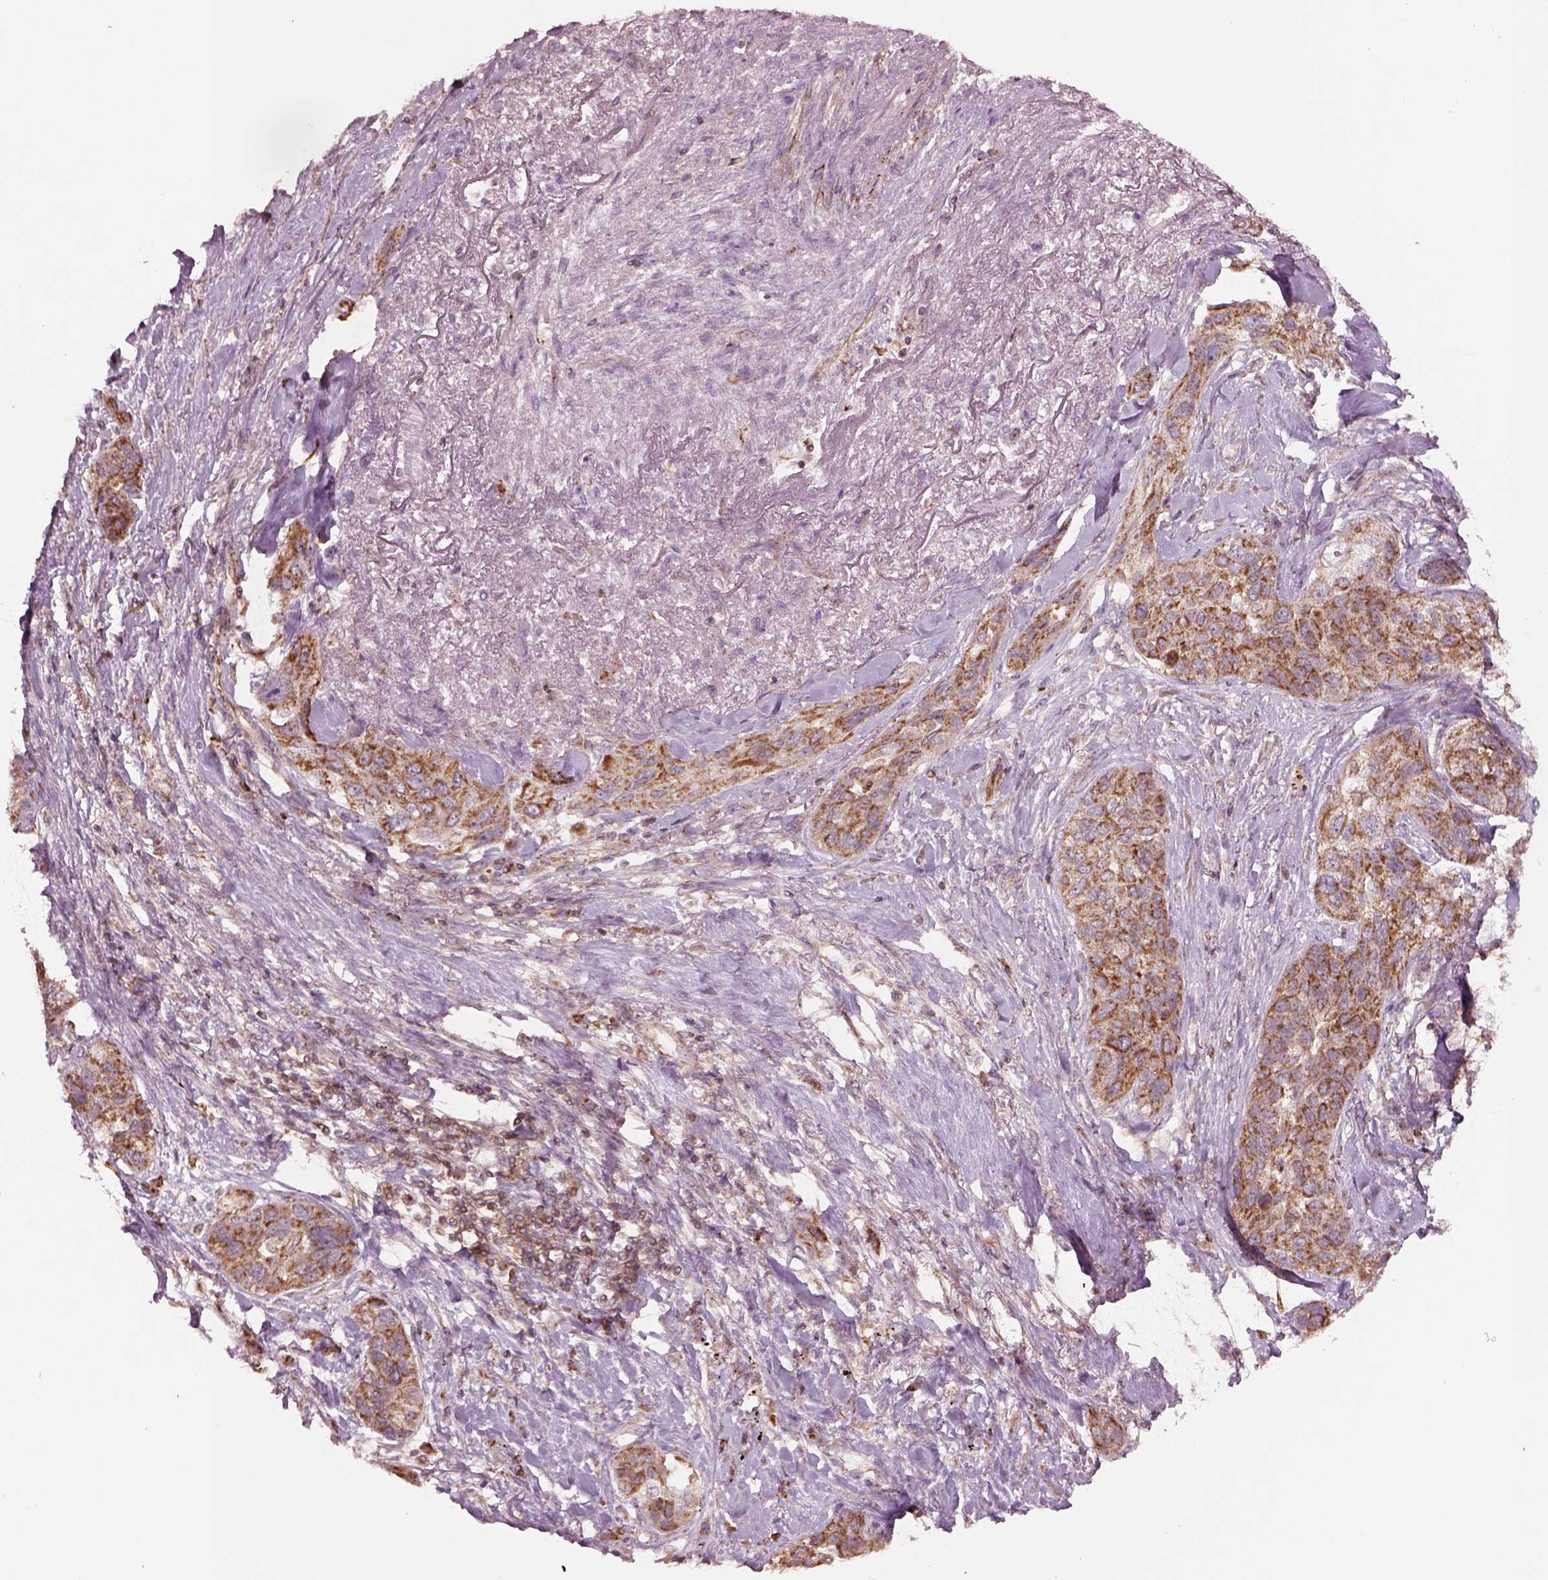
{"staining": {"intensity": "moderate", "quantity": ">75%", "location": "cytoplasmic/membranous"}, "tissue": "lung cancer", "cell_type": "Tumor cells", "image_type": "cancer", "snomed": [{"axis": "morphology", "description": "Squamous cell carcinoma, NOS"}, {"axis": "topography", "description": "Lung"}], "caption": "IHC histopathology image of neoplastic tissue: human lung cancer (squamous cell carcinoma) stained using immunohistochemistry demonstrates medium levels of moderate protein expression localized specifically in the cytoplasmic/membranous of tumor cells, appearing as a cytoplasmic/membranous brown color.", "gene": "SLC25A5", "patient": {"sex": "female", "age": 70}}